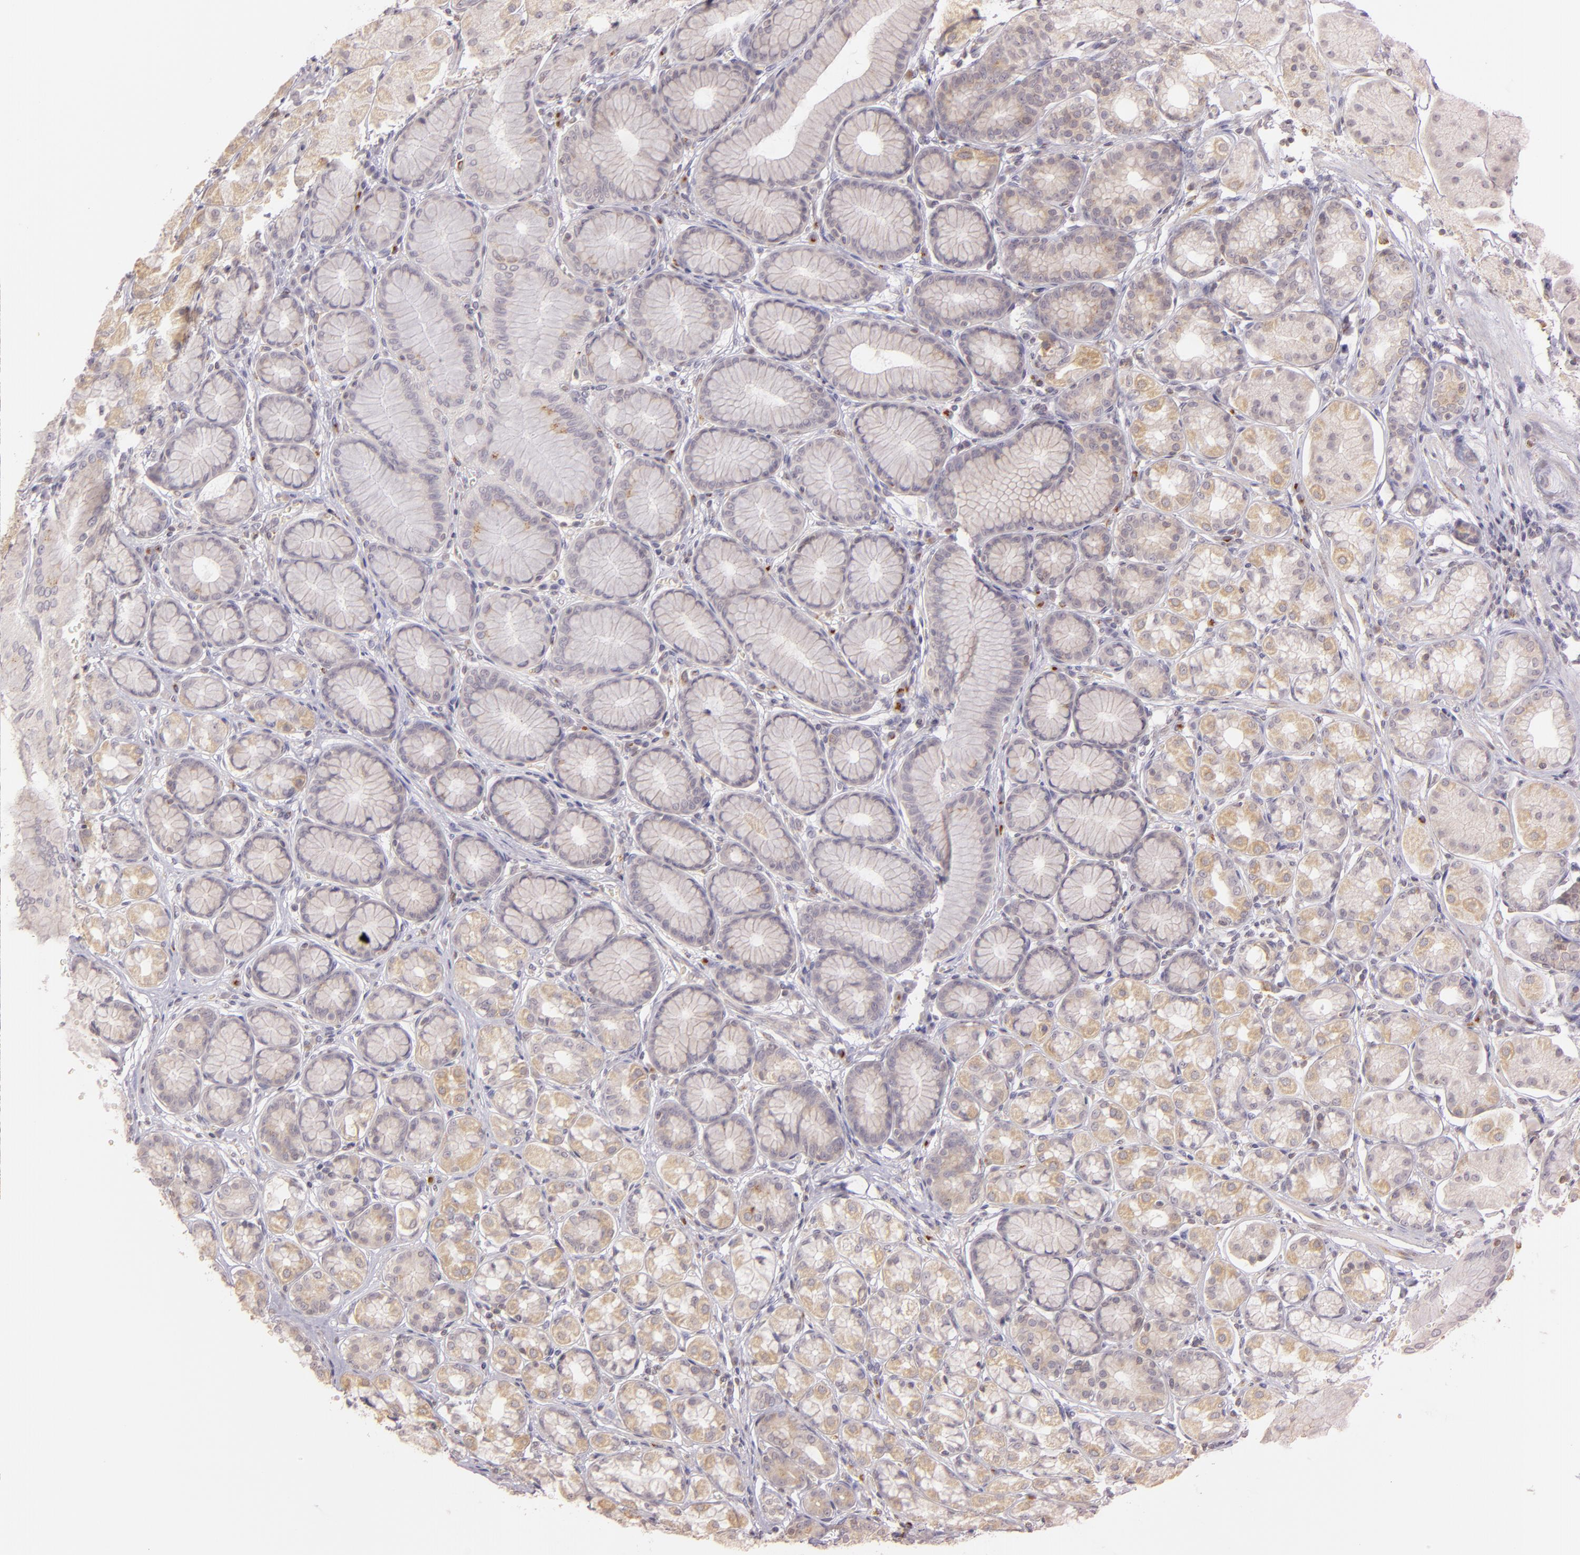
{"staining": {"intensity": "weak", "quantity": ">75%", "location": "cytoplasmic/membranous"}, "tissue": "stomach", "cell_type": "Glandular cells", "image_type": "normal", "snomed": [{"axis": "morphology", "description": "Normal tissue, NOS"}, {"axis": "topography", "description": "Stomach"}, {"axis": "topography", "description": "Stomach, lower"}], "caption": "Normal stomach was stained to show a protein in brown. There is low levels of weak cytoplasmic/membranous positivity in about >75% of glandular cells.", "gene": "LGMN", "patient": {"sex": "male", "age": 76}}